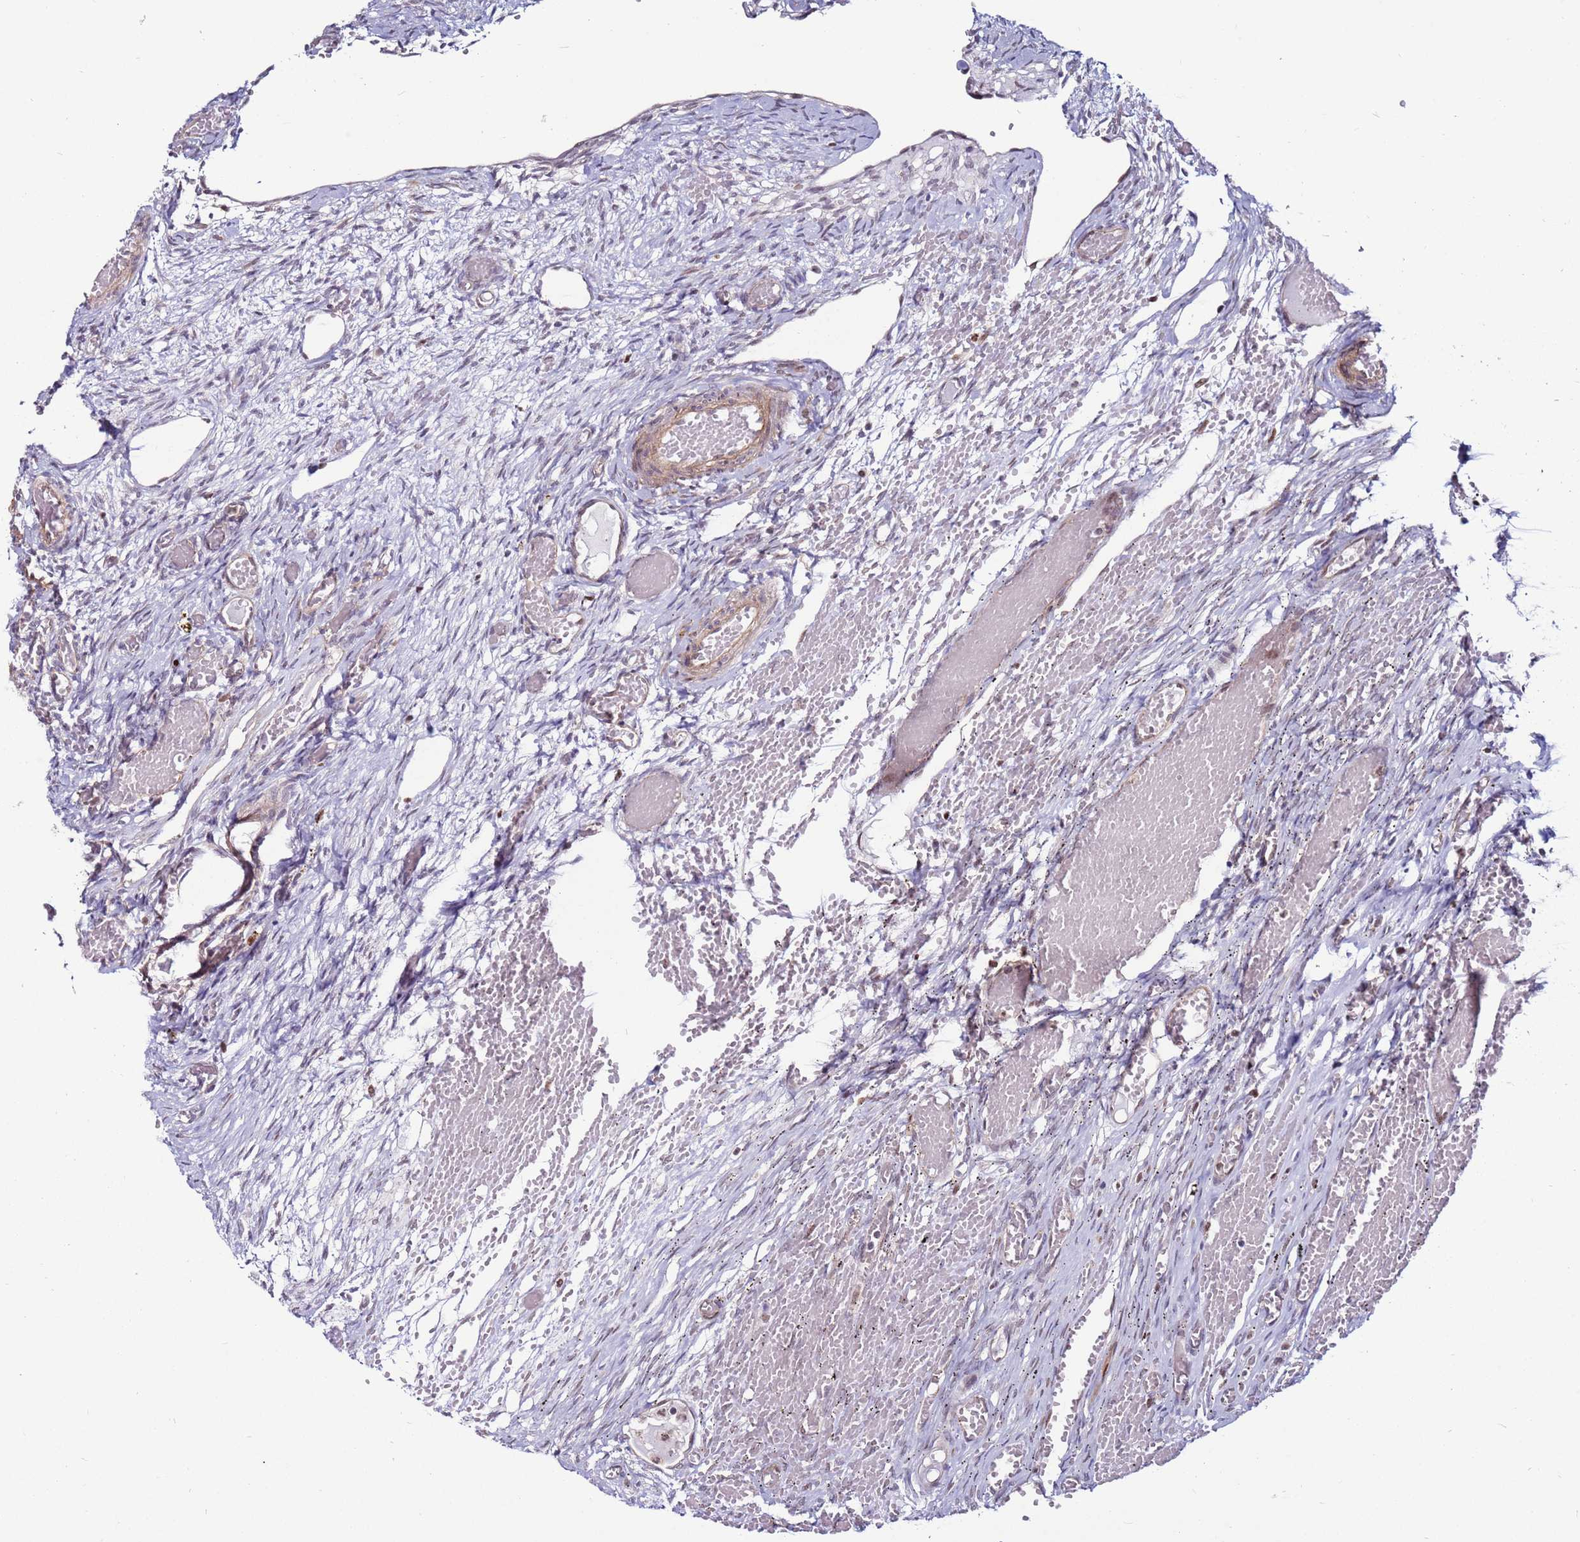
{"staining": {"intensity": "weak", "quantity": ">75%", "location": "nuclear"}, "tissue": "ovary", "cell_type": "Follicle cells", "image_type": "normal", "snomed": [{"axis": "morphology", "description": "Adenocarcinoma, NOS"}, {"axis": "topography", "description": "Endometrium"}], "caption": "An immunohistochemistry (IHC) micrograph of benign tissue is shown. Protein staining in brown shows weak nuclear positivity in ovary within follicle cells.", "gene": "KPNA4", "patient": {"sex": "female", "age": 32}}